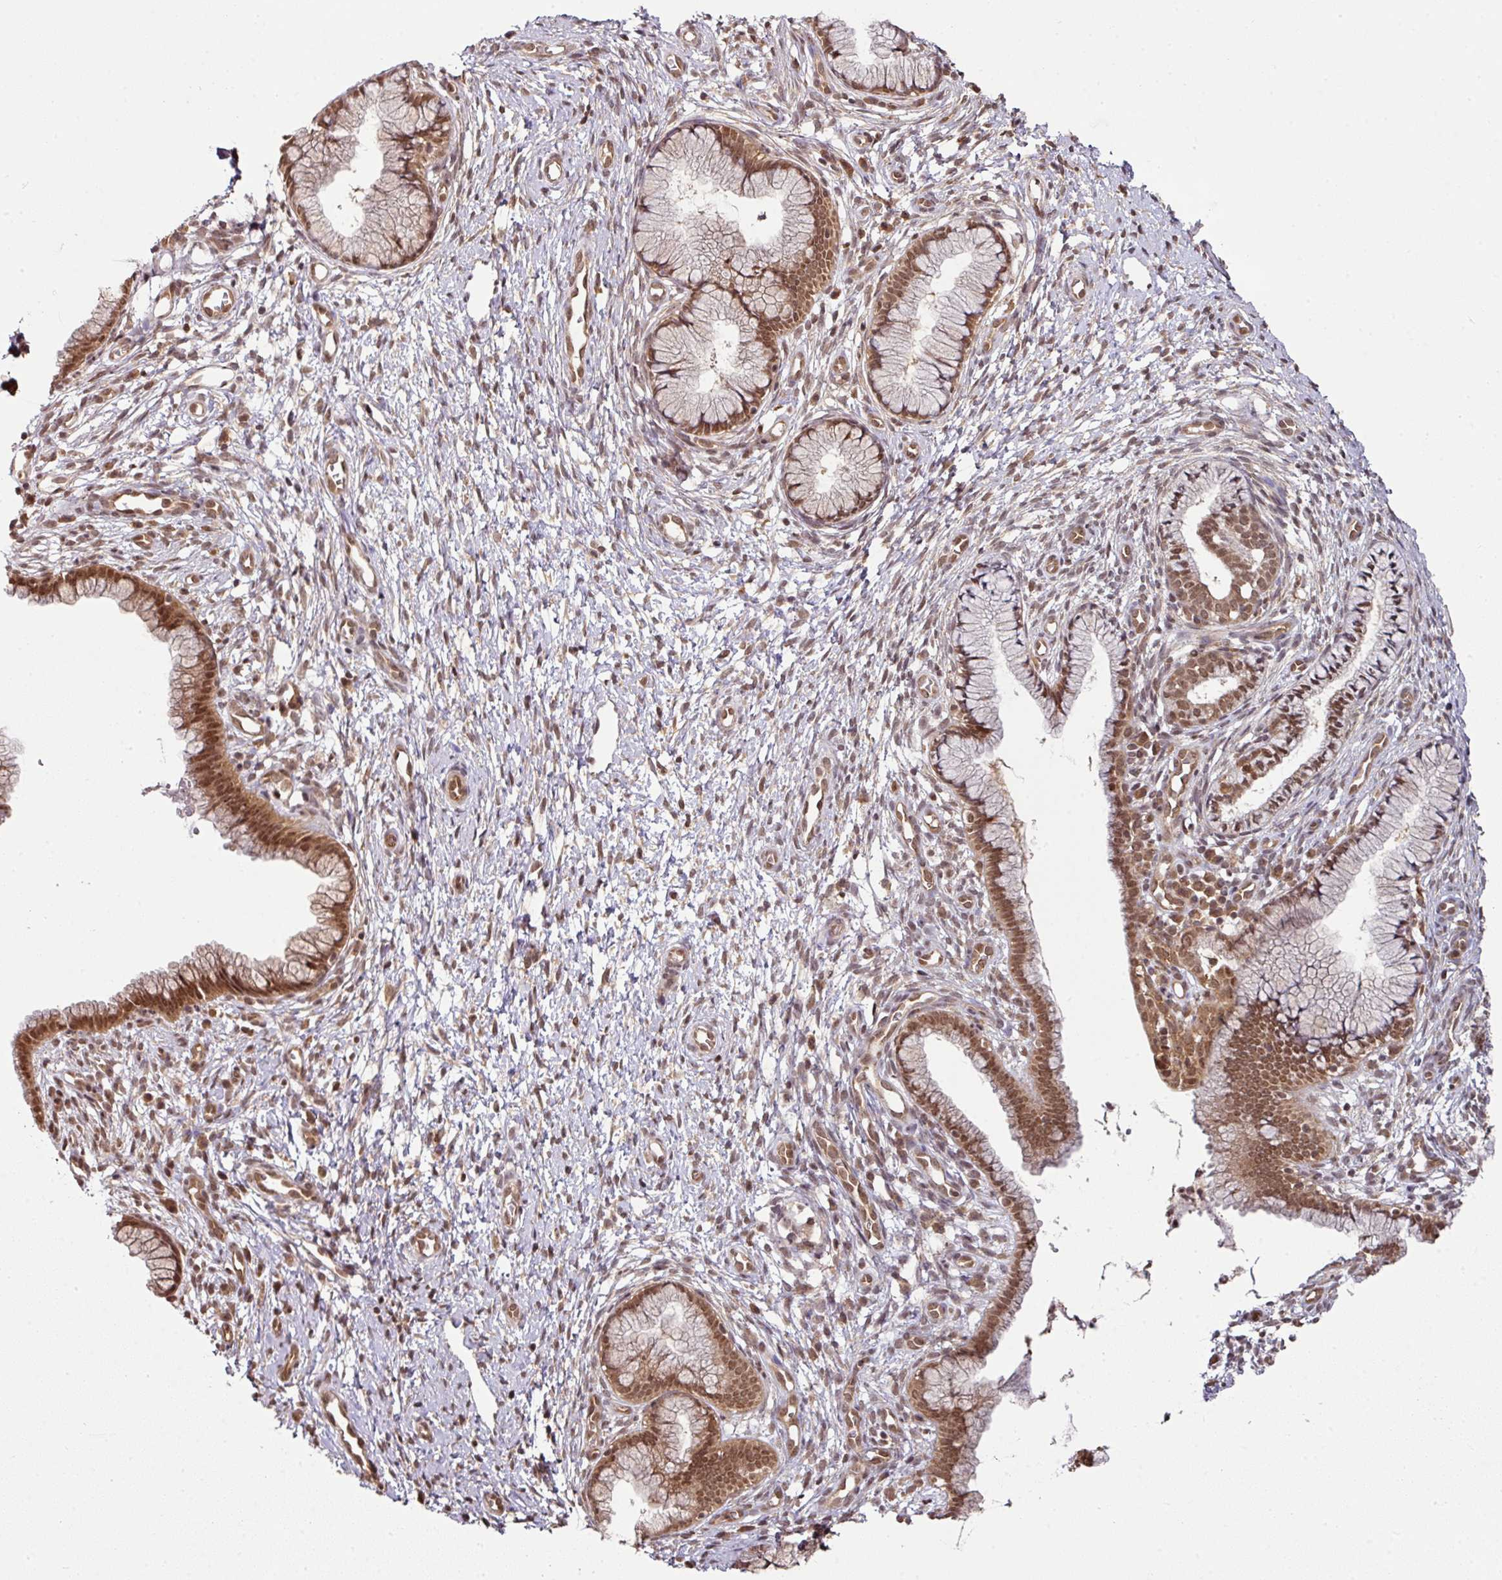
{"staining": {"intensity": "moderate", "quantity": ">75%", "location": "cytoplasmic/membranous,nuclear"}, "tissue": "cervix", "cell_type": "Glandular cells", "image_type": "normal", "snomed": [{"axis": "morphology", "description": "Normal tissue, NOS"}, {"axis": "topography", "description": "Cervix"}], "caption": "Immunohistochemical staining of benign human cervix displays >75% levels of moderate cytoplasmic/membranous,nuclear protein positivity in about >75% of glandular cells. (Brightfield microscopy of DAB IHC at high magnification).", "gene": "ANKRD18A", "patient": {"sex": "female", "age": 36}}